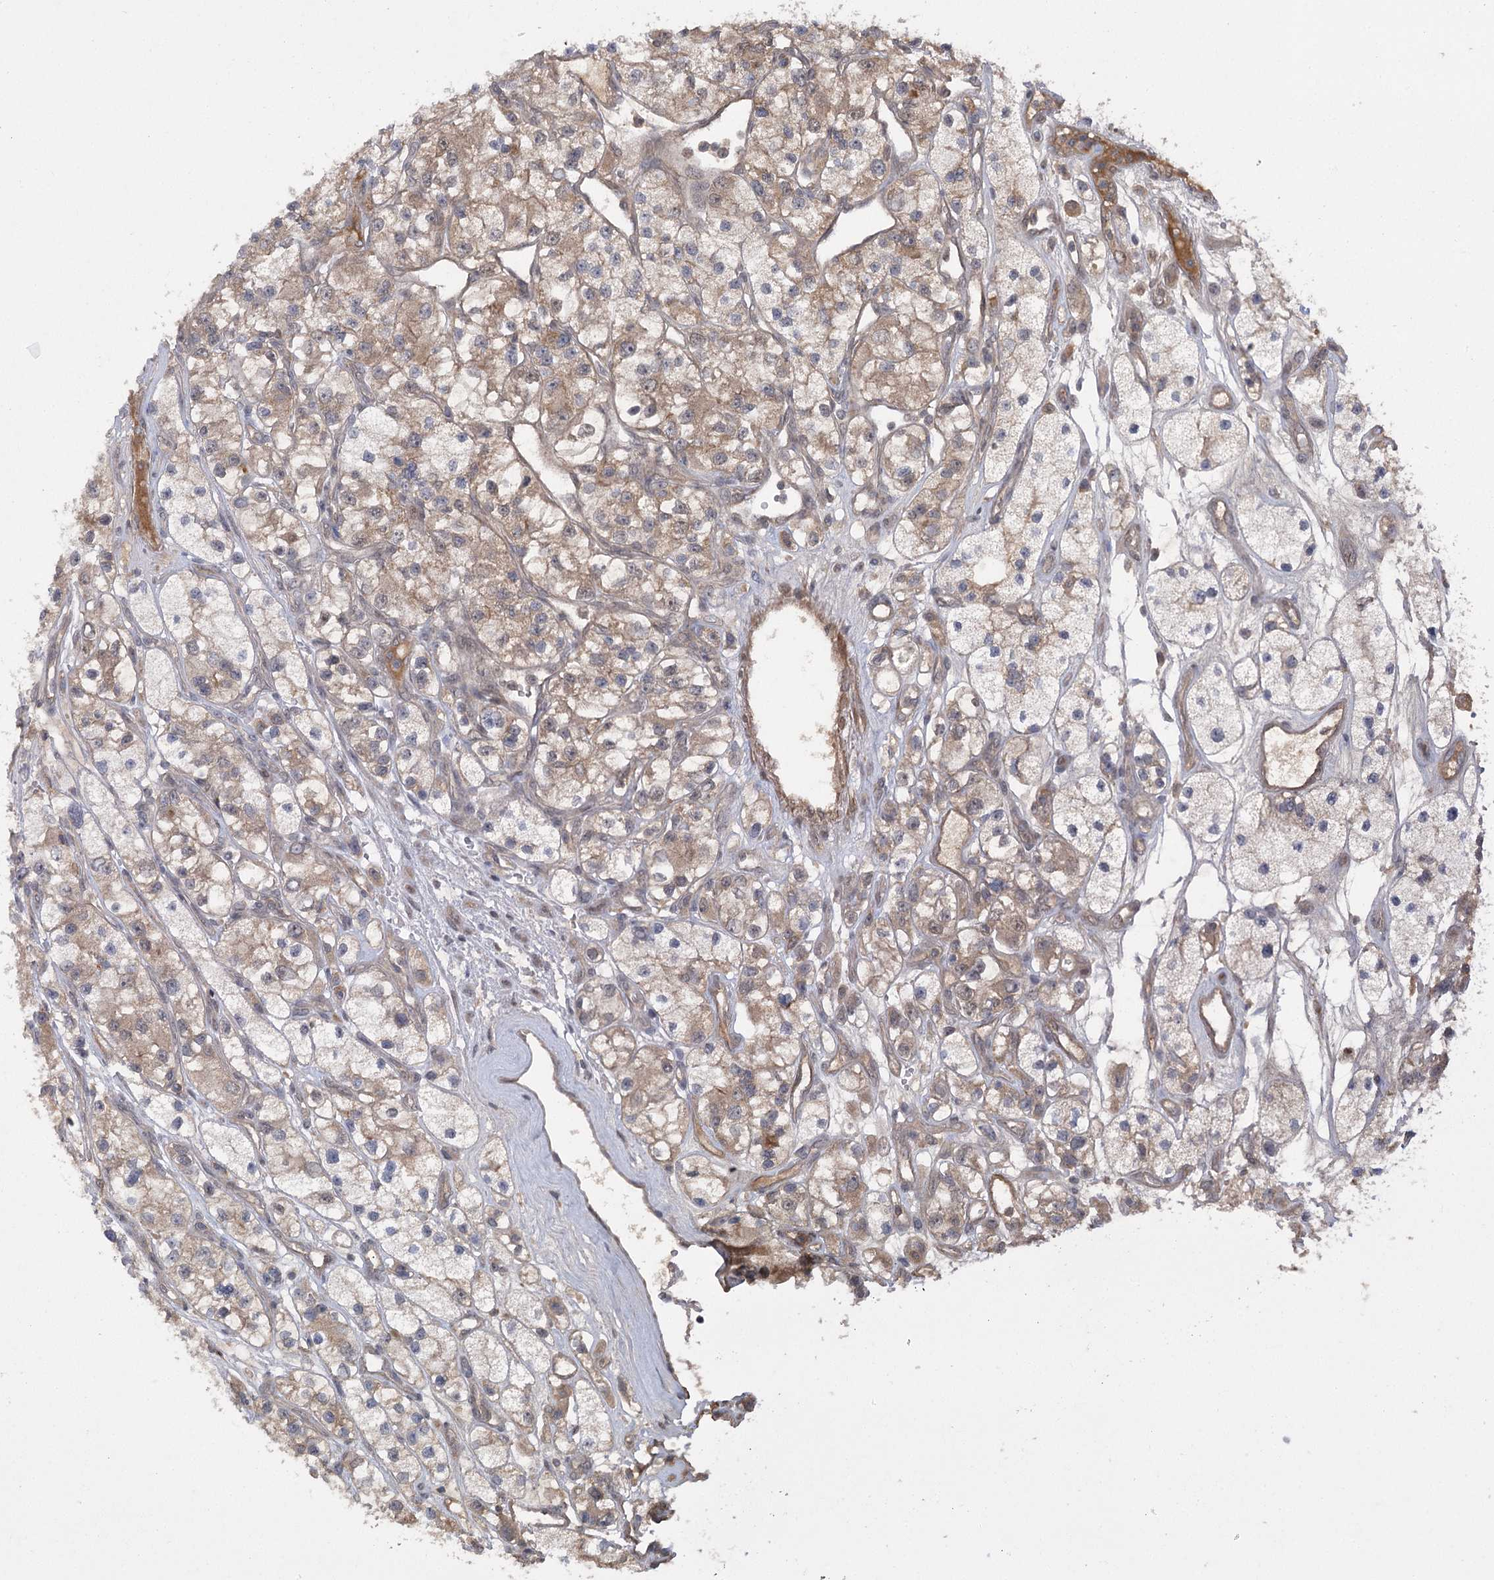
{"staining": {"intensity": "moderate", "quantity": ">75%", "location": "cytoplasmic/membranous"}, "tissue": "renal cancer", "cell_type": "Tumor cells", "image_type": "cancer", "snomed": [{"axis": "morphology", "description": "Adenocarcinoma, NOS"}, {"axis": "topography", "description": "Kidney"}], "caption": "Renal cancer (adenocarcinoma) stained with a brown dye exhibits moderate cytoplasmic/membranous positive staining in approximately >75% of tumor cells.", "gene": "TENM2", "patient": {"sex": "female", "age": 57}}